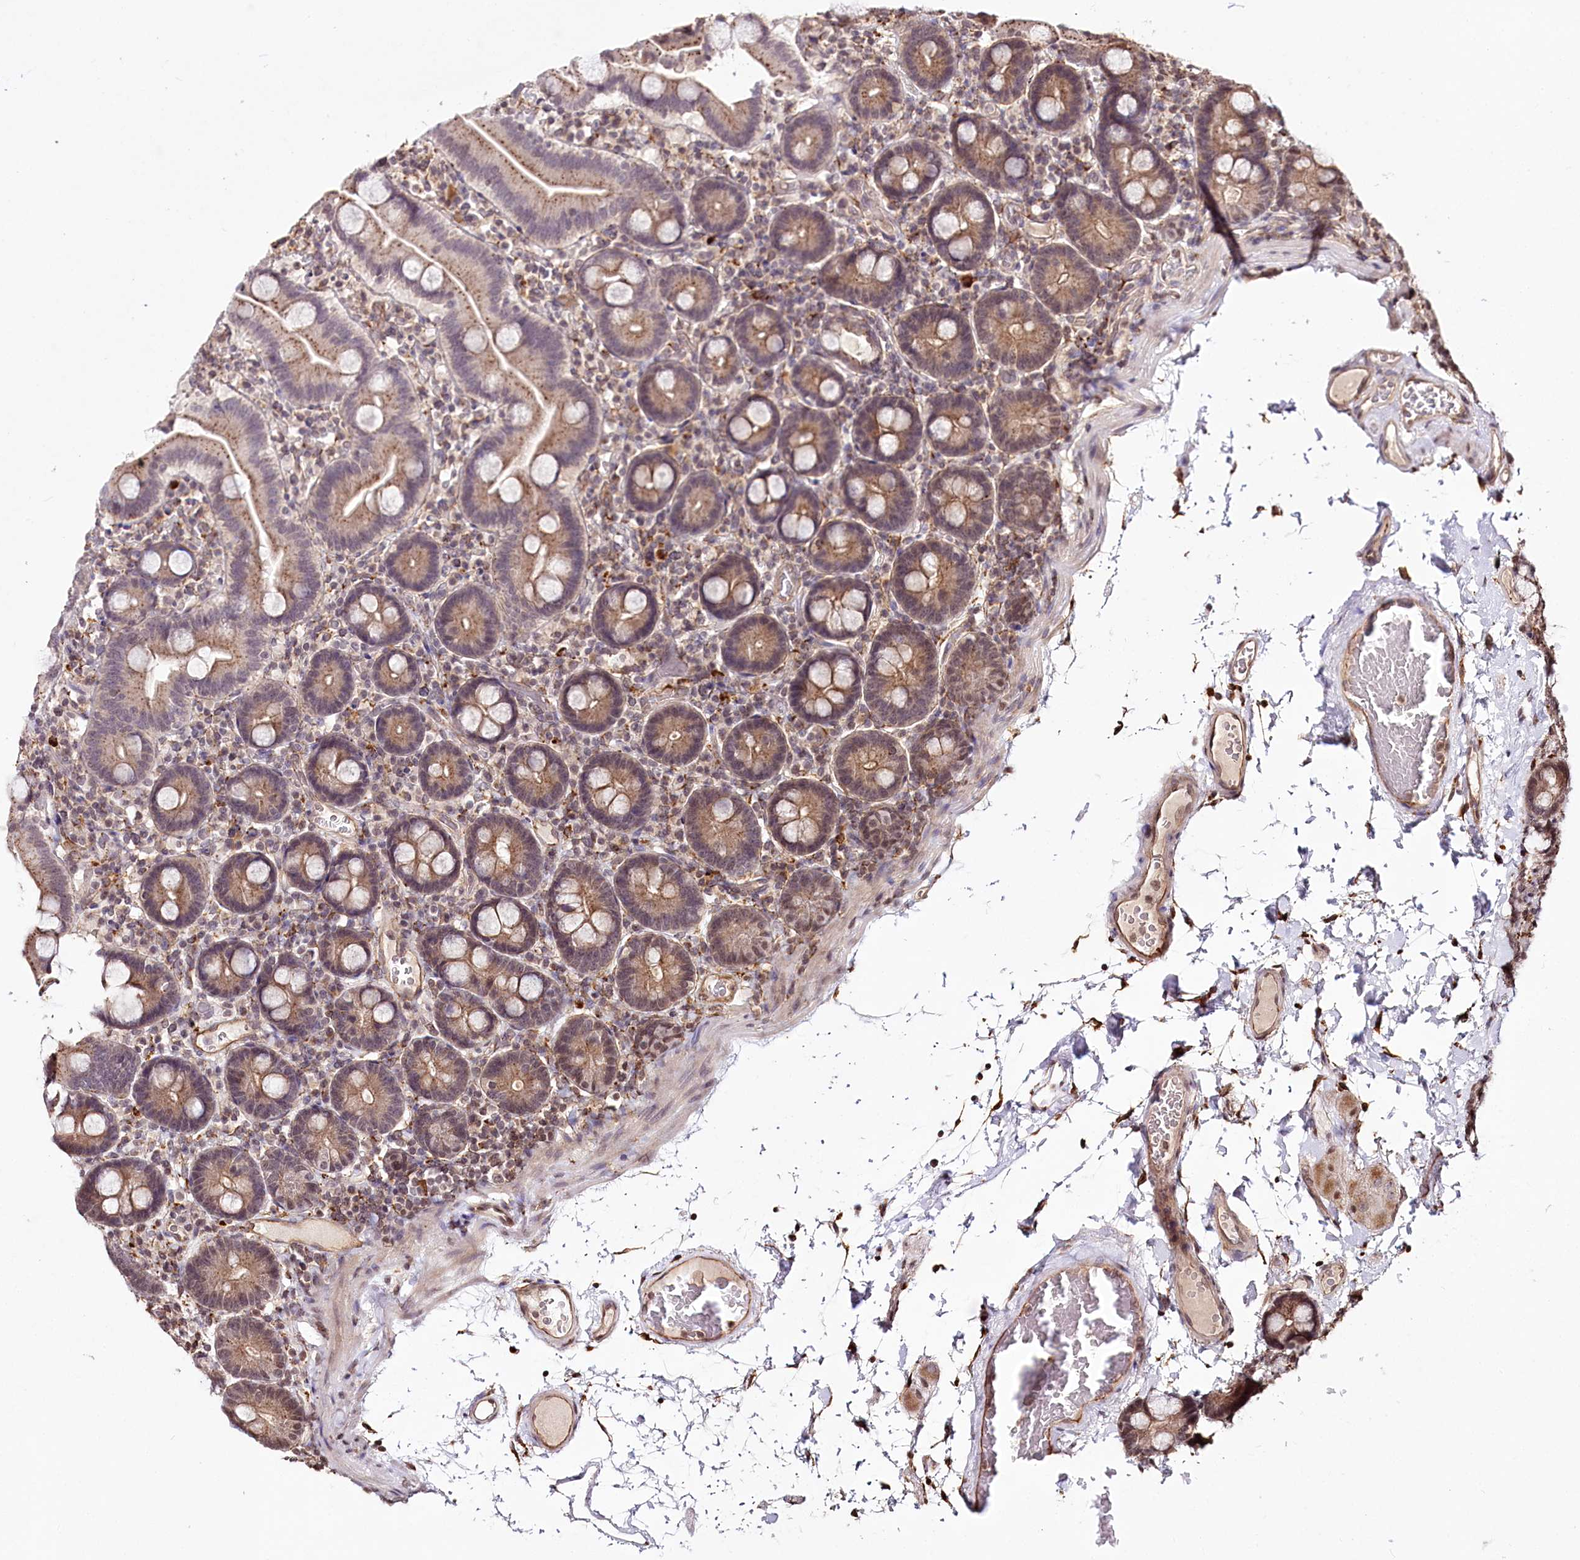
{"staining": {"intensity": "moderate", "quantity": ">75%", "location": "cytoplasmic/membranous"}, "tissue": "duodenum", "cell_type": "Glandular cells", "image_type": "normal", "snomed": [{"axis": "morphology", "description": "Normal tissue, NOS"}, {"axis": "topography", "description": "Duodenum"}], "caption": "Duodenum stained with immunohistochemistry (IHC) exhibits moderate cytoplasmic/membranous positivity in about >75% of glandular cells.", "gene": "HOXC8", "patient": {"sex": "male", "age": 55}}